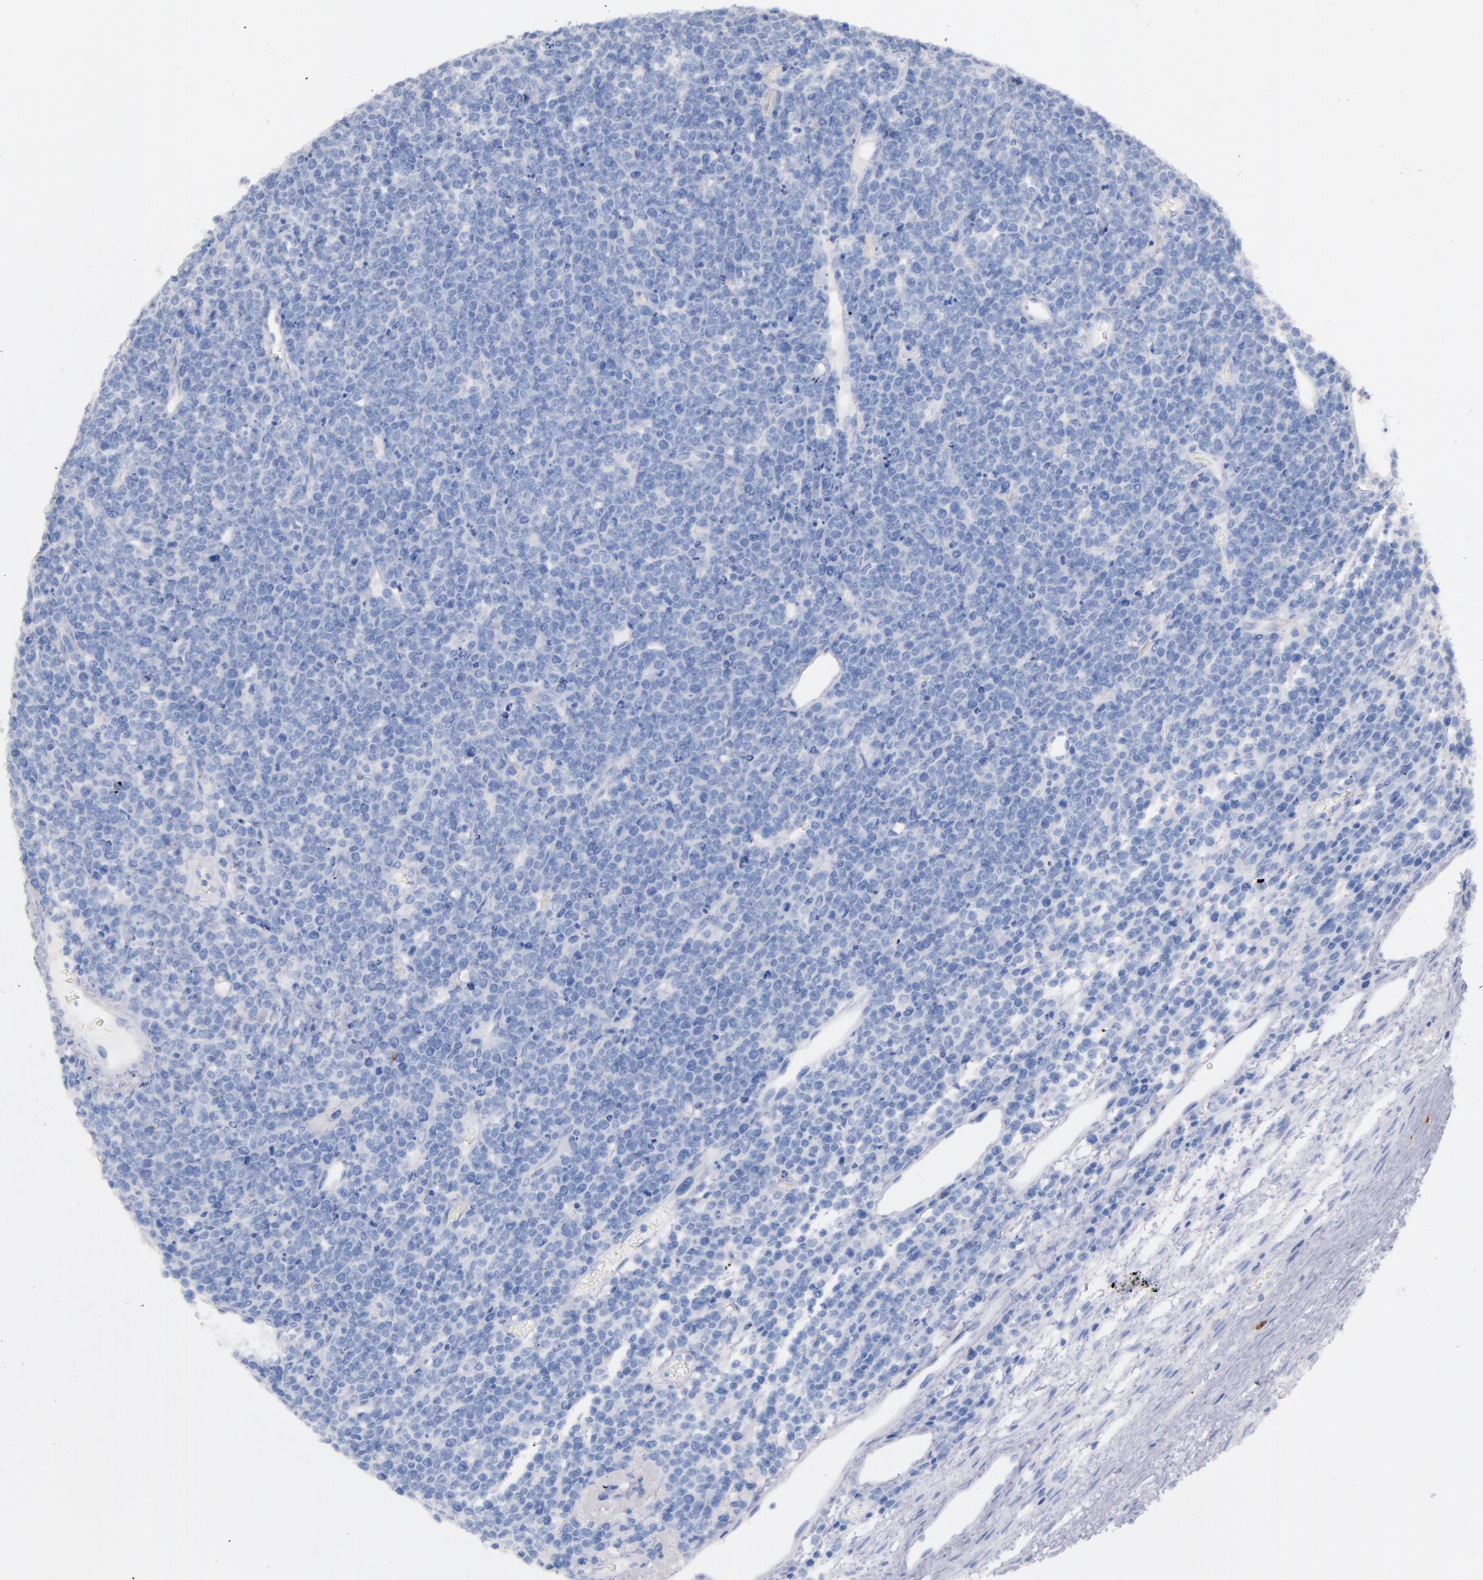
{"staining": {"intensity": "negative", "quantity": "none", "location": "none"}, "tissue": "lymphoma", "cell_type": "Tumor cells", "image_type": "cancer", "snomed": [{"axis": "morphology", "description": "Malignant lymphoma, non-Hodgkin's type, High grade"}, {"axis": "topography", "description": "Ovary"}], "caption": "Immunohistochemical staining of human malignant lymphoma, non-Hodgkin's type (high-grade) displays no significant expression in tumor cells.", "gene": "KIT", "patient": {"sex": "female", "age": 56}}